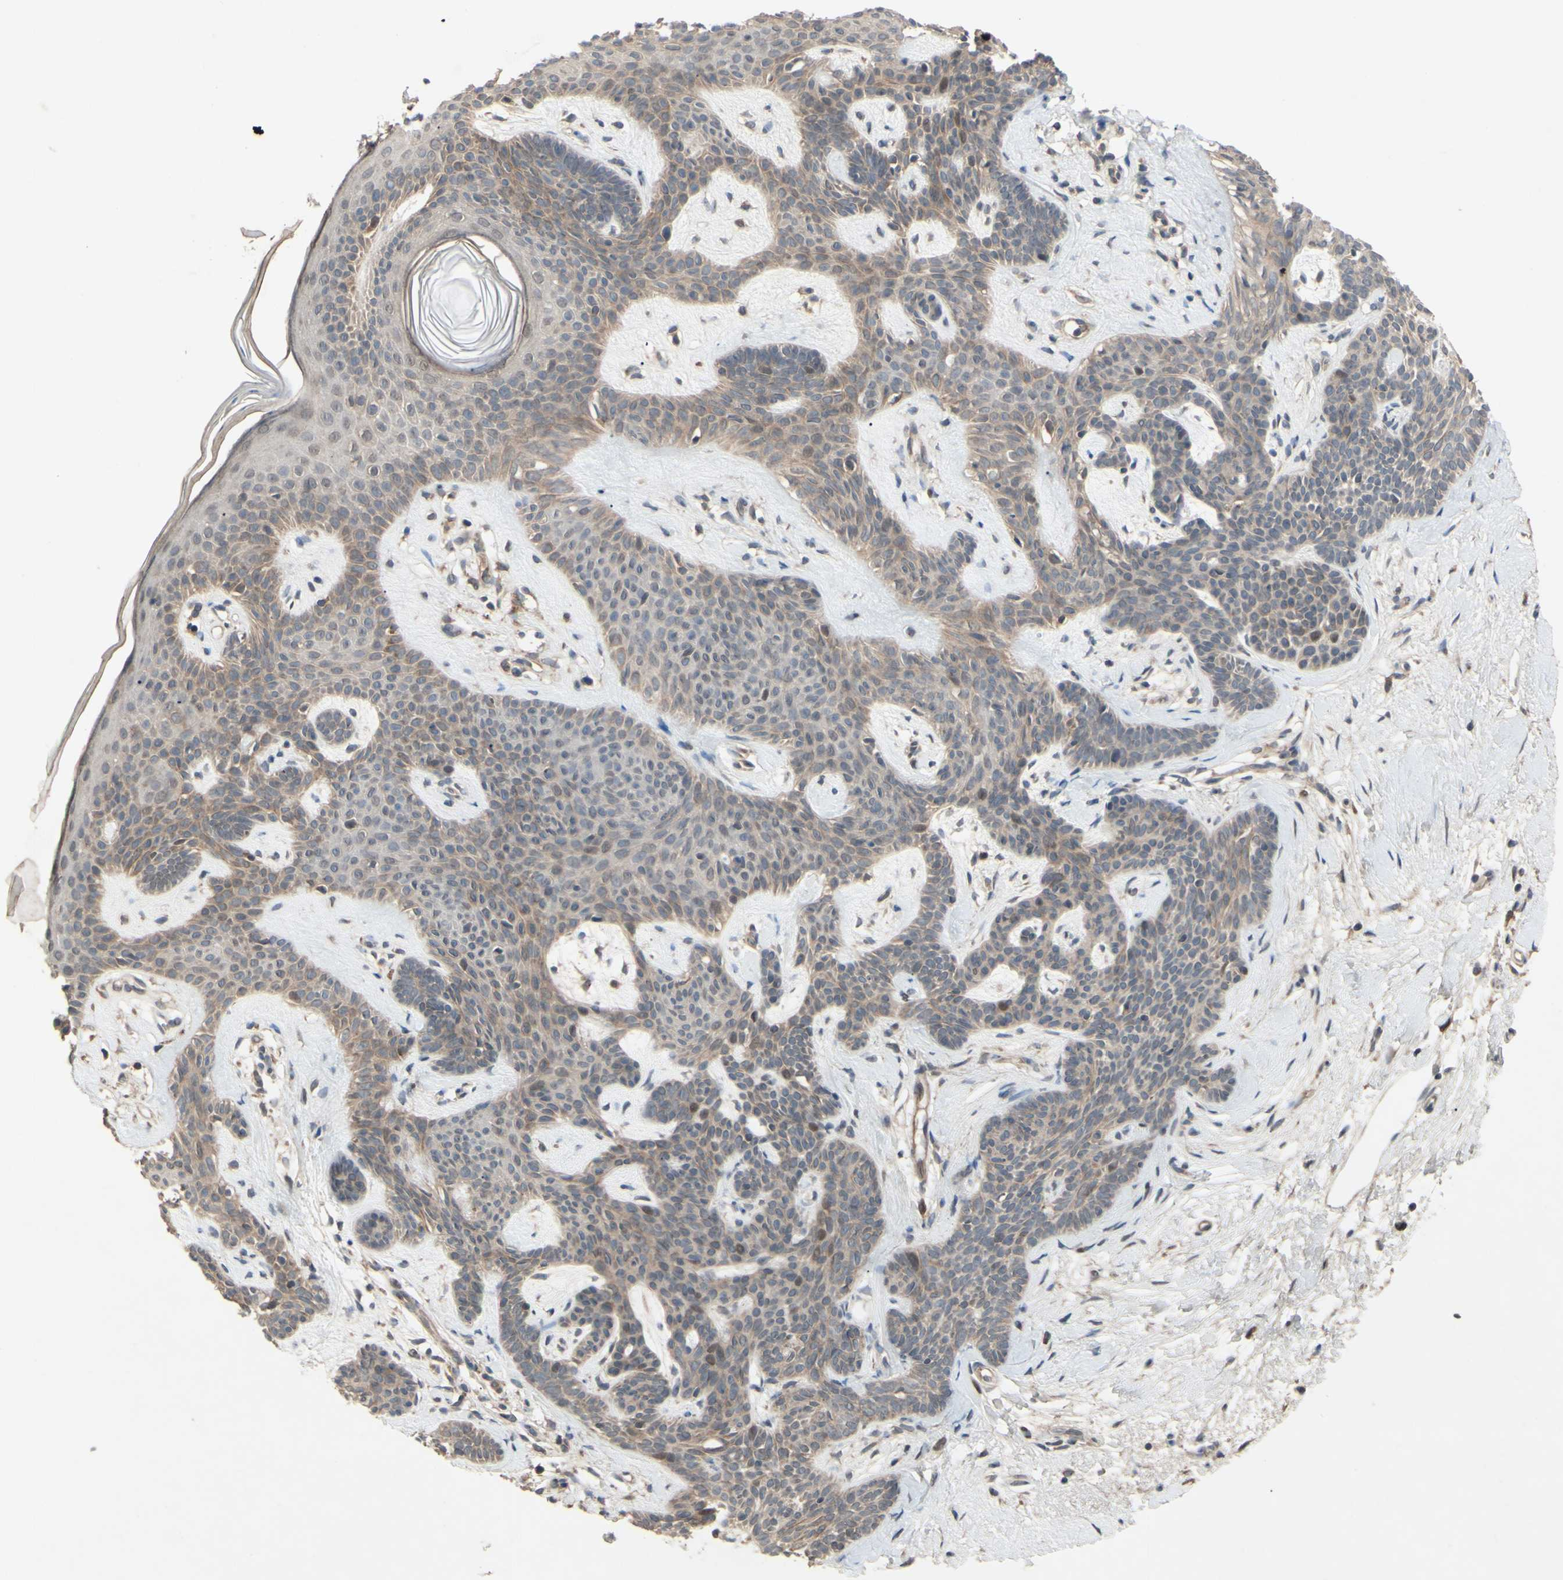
{"staining": {"intensity": "weak", "quantity": ">75%", "location": "cytoplasmic/membranous"}, "tissue": "skin cancer", "cell_type": "Tumor cells", "image_type": "cancer", "snomed": [{"axis": "morphology", "description": "Developmental malformation"}, {"axis": "morphology", "description": "Basal cell carcinoma"}, {"axis": "topography", "description": "Skin"}], "caption": "Human skin cancer stained with a protein marker shows weak staining in tumor cells.", "gene": "CD164", "patient": {"sex": "female", "age": 62}}